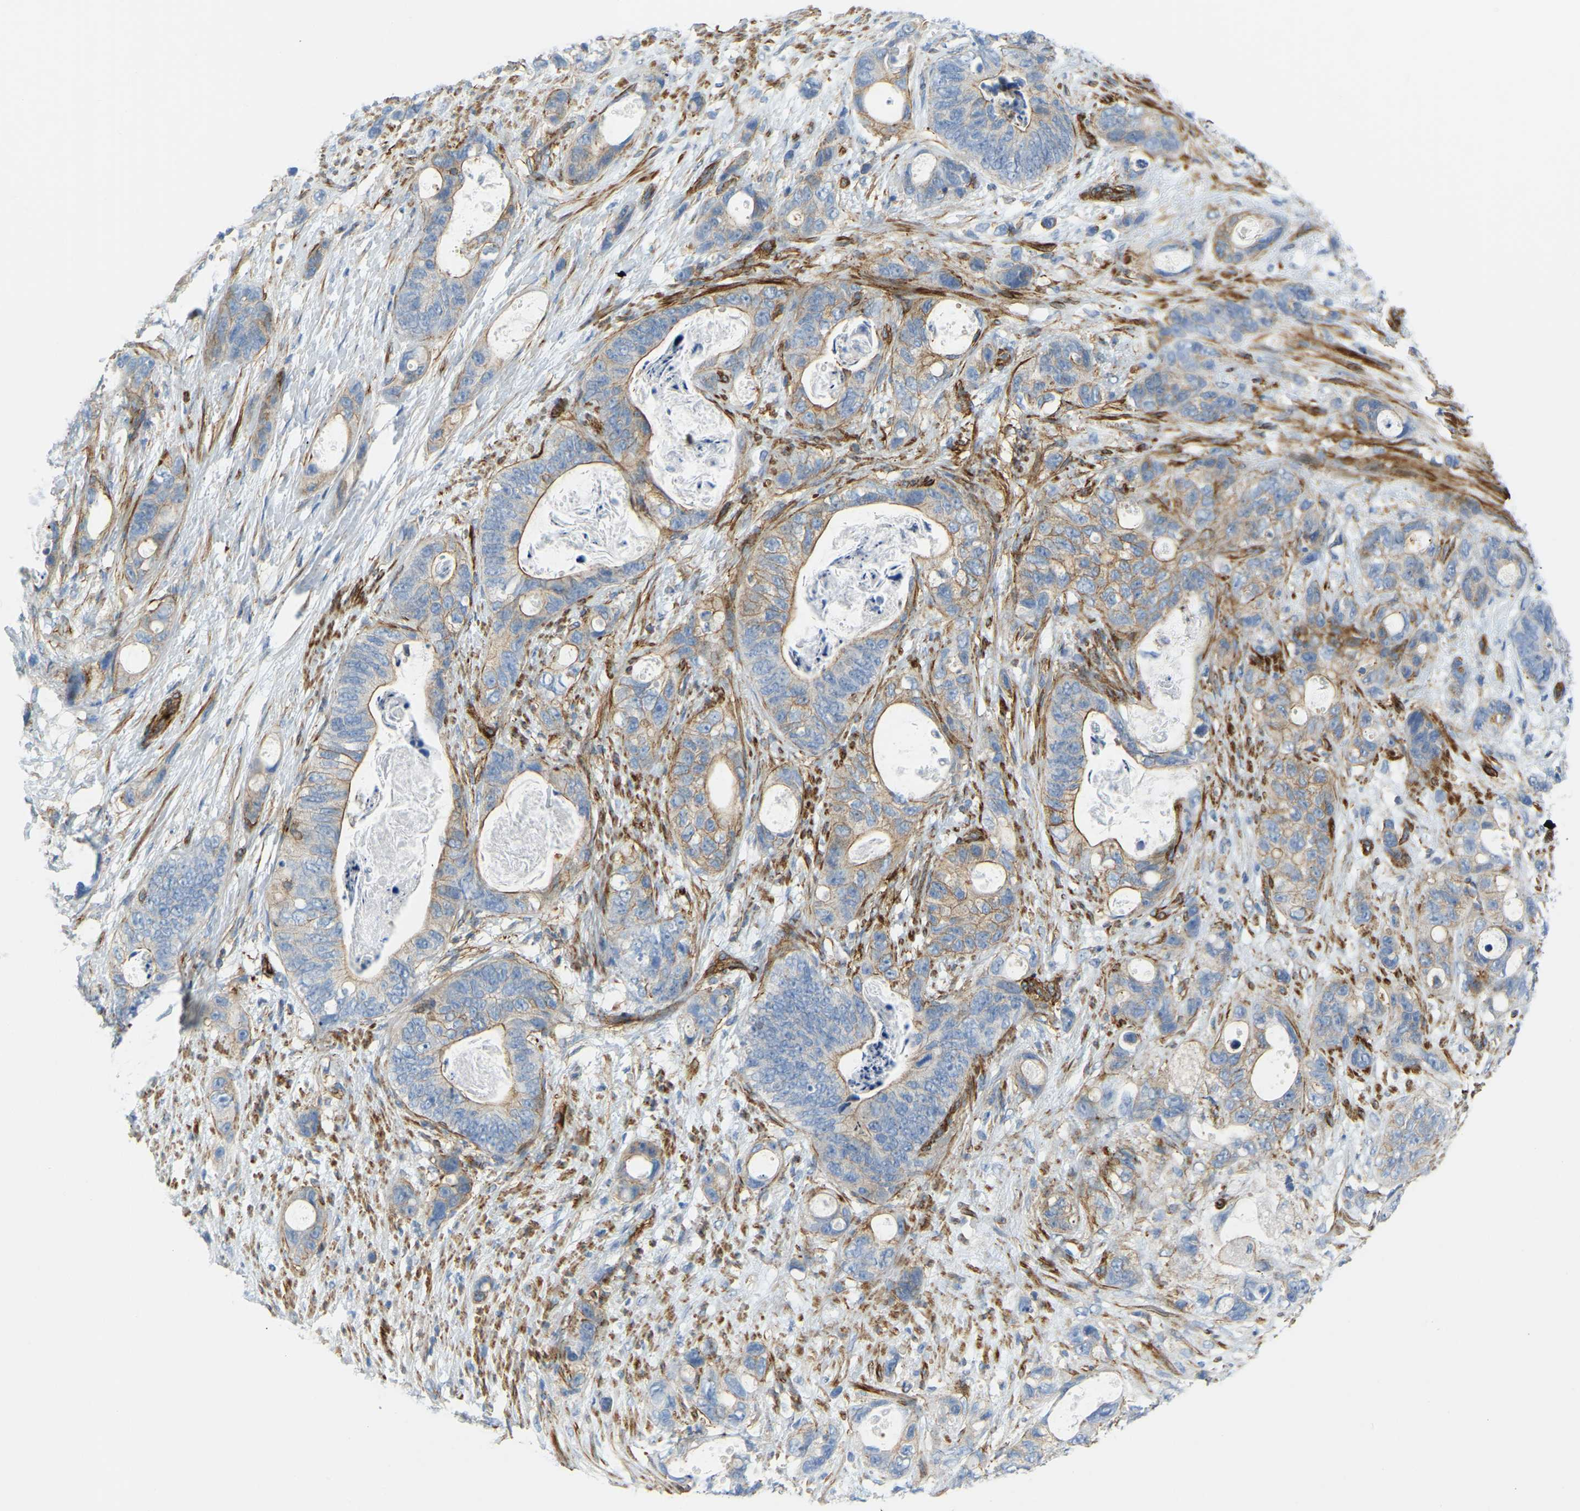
{"staining": {"intensity": "moderate", "quantity": "<25%", "location": "cytoplasmic/membranous"}, "tissue": "stomach cancer", "cell_type": "Tumor cells", "image_type": "cancer", "snomed": [{"axis": "morphology", "description": "Normal tissue, NOS"}, {"axis": "morphology", "description": "Adenocarcinoma, NOS"}, {"axis": "topography", "description": "Stomach"}], "caption": "An image of human stomach adenocarcinoma stained for a protein shows moderate cytoplasmic/membranous brown staining in tumor cells.", "gene": "MYL3", "patient": {"sex": "female", "age": 89}}